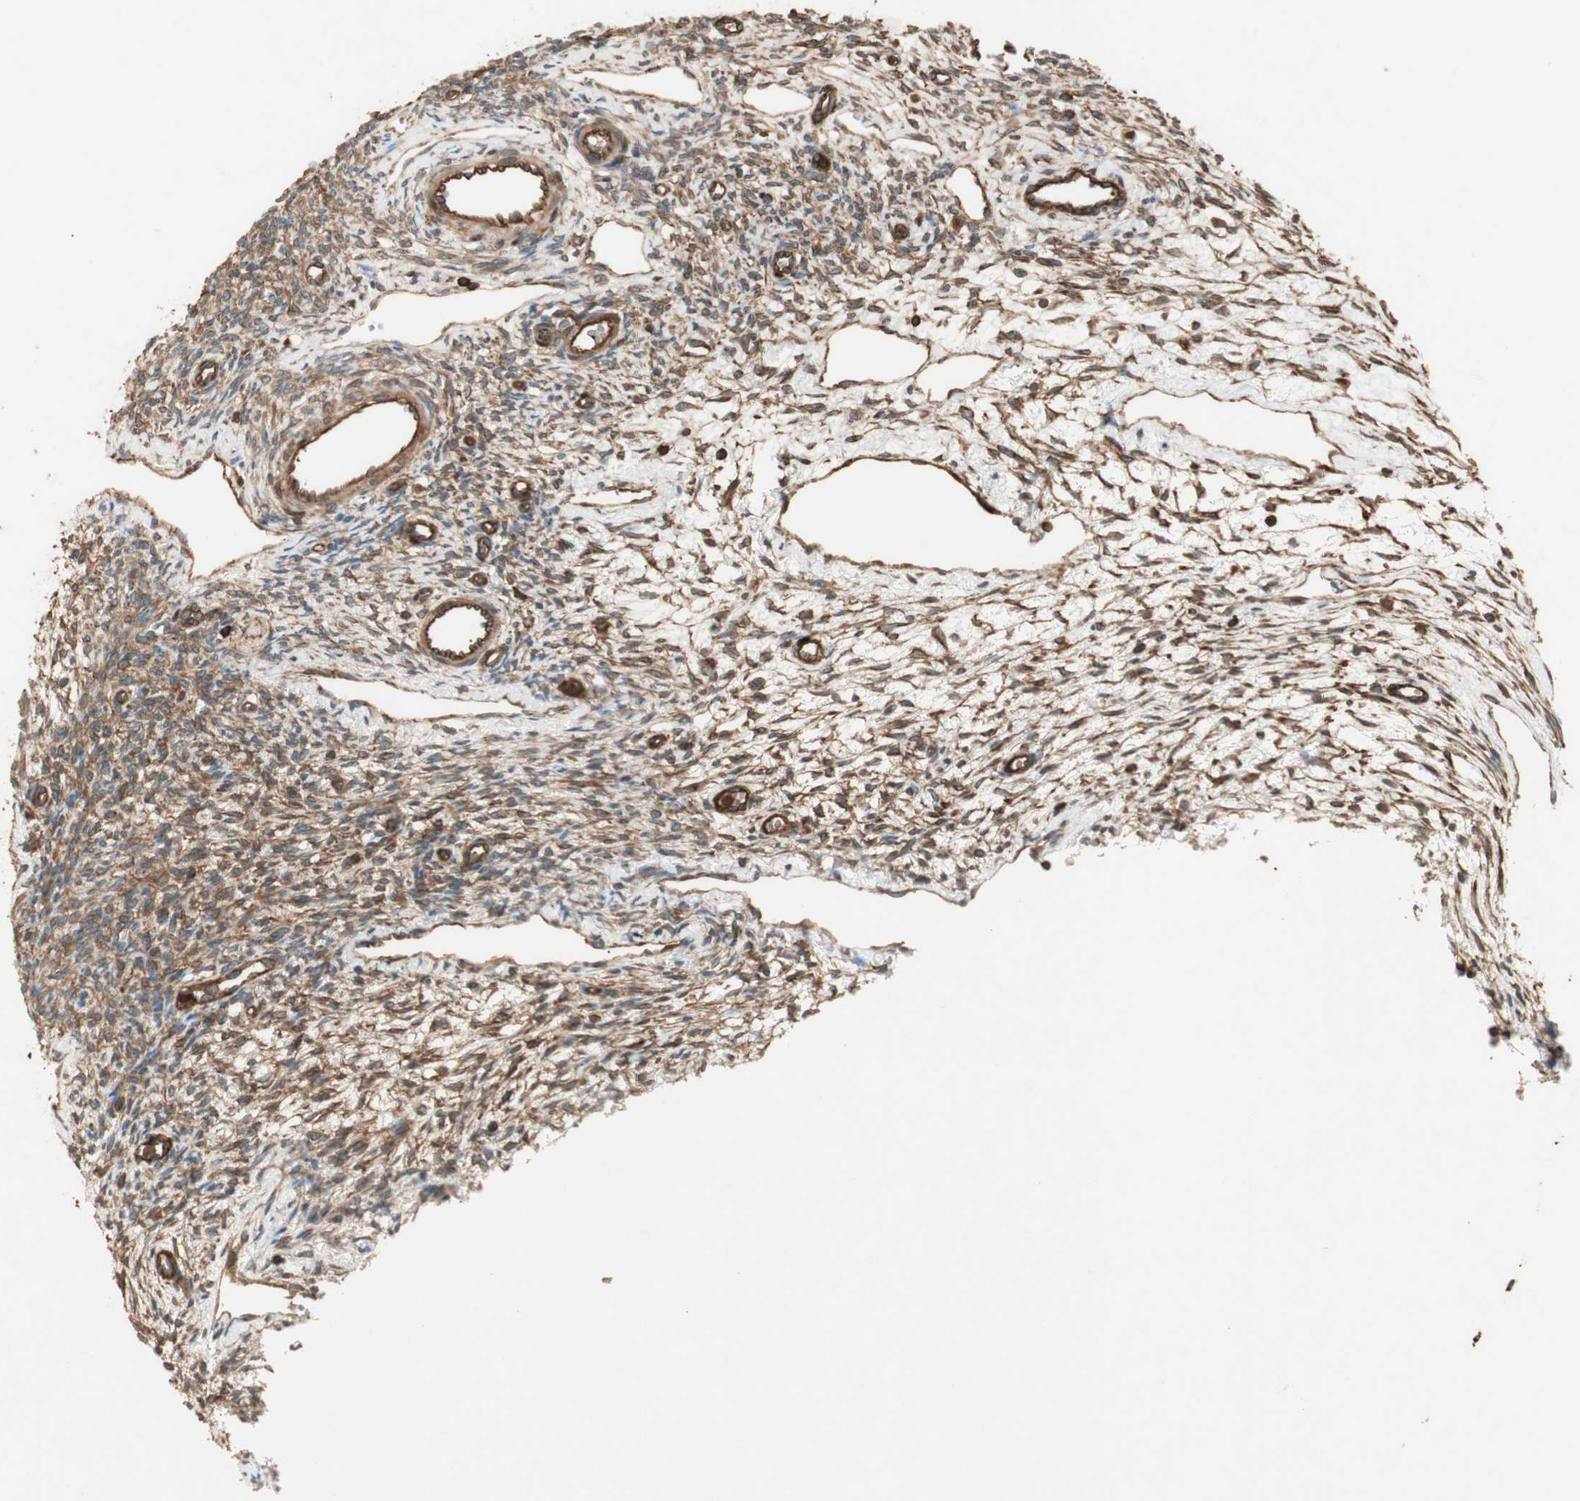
{"staining": {"intensity": "moderate", "quantity": ">75%", "location": "cytoplasmic/membranous"}, "tissue": "ovary", "cell_type": "Ovarian stroma cells", "image_type": "normal", "snomed": [{"axis": "morphology", "description": "Normal tissue, NOS"}, {"axis": "topography", "description": "Ovary"}], "caption": "A medium amount of moderate cytoplasmic/membranous staining is appreciated in approximately >75% of ovarian stroma cells in unremarkable ovary.", "gene": "TCP11L1", "patient": {"sex": "female", "age": 33}}